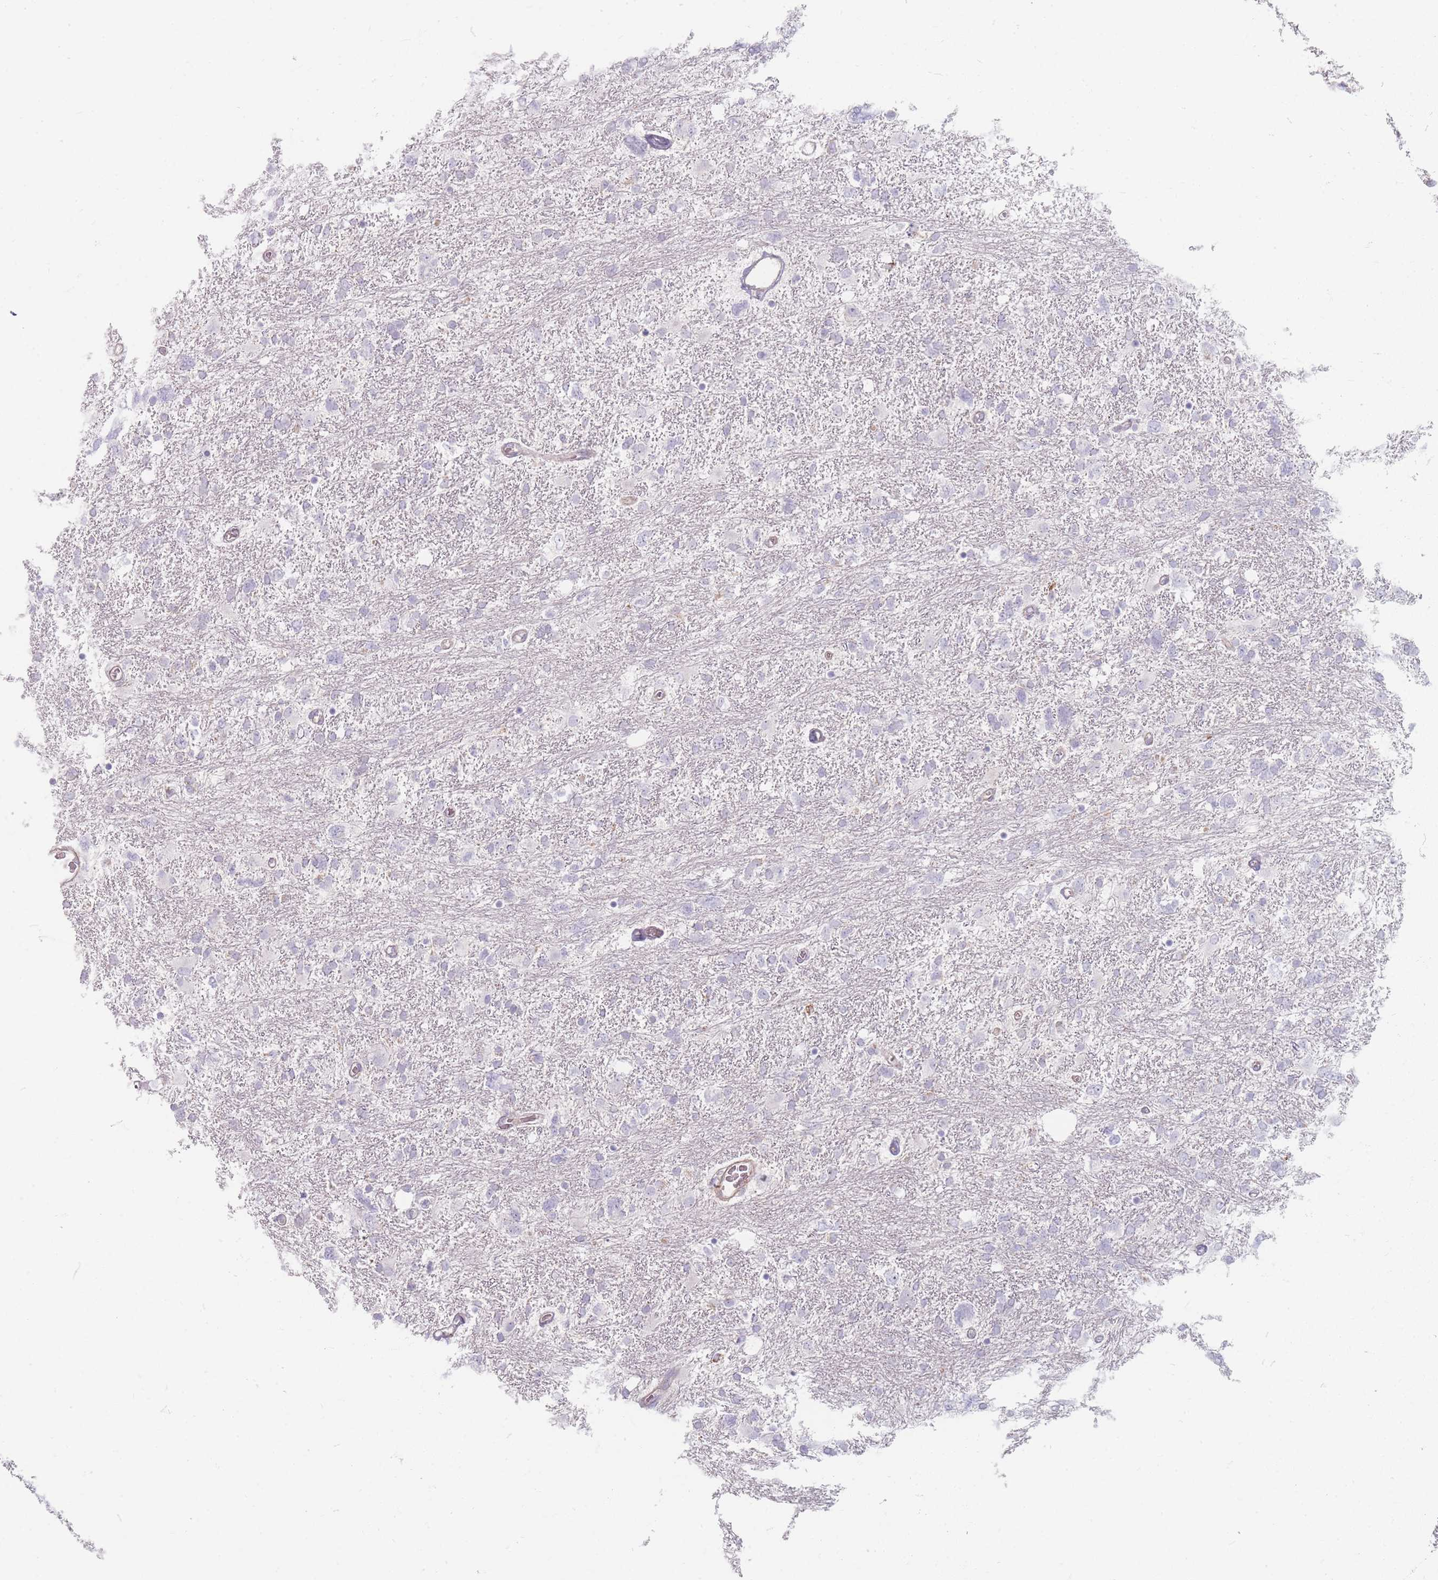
{"staining": {"intensity": "negative", "quantity": "none", "location": "none"}, "tissue": "glioma", "cell_type": "Tumor cells", "image_type": "cancer", "snomed": [{"axis": "morphology", "description": "Glioma, malignant, High grade"}, {"axis": "topography", "description": "Brain"}], "caption": "Tumor cells are negative for protein expression in human malignant glioma (high-grade). (DAB (3,3'-diaminobenzidine) immunohistochemistry with hematoxylin counter stain).", "gene": "CHCHD7", "patient": {"sex": "male", "age": 61}}